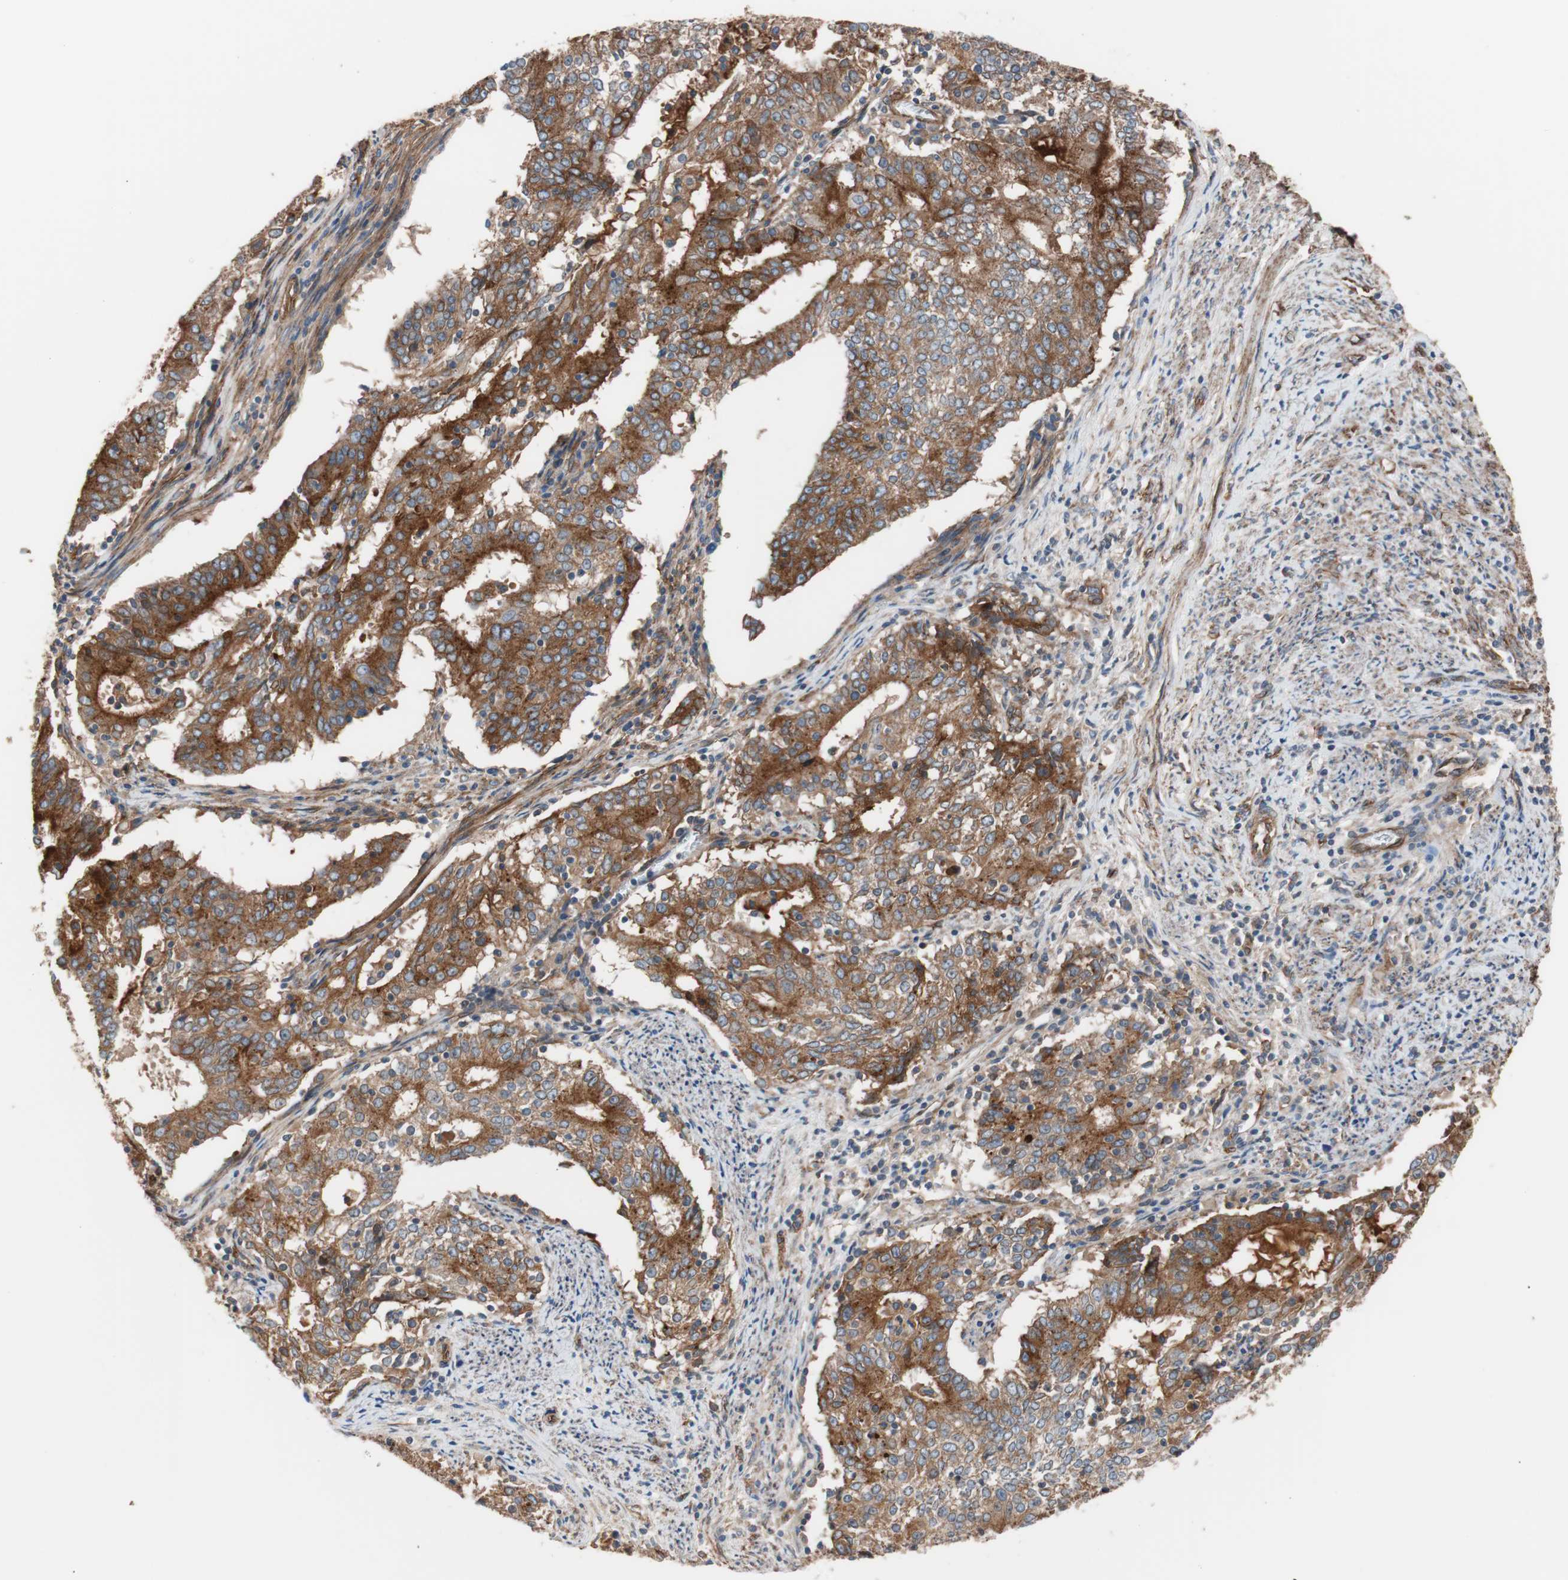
{"staining": {"intensity": "strong", "quantity": ">75%", "location": "cytoplasmic/membranous"}, "tissue": "cervical cancer", "cell_type": "Tumor cells", "image_type": "cancer", "snomed": [{"axis": "morphology", "description": "Adenocarcinoma, NOS"}, {"axis": "topography", "description": "Cervix"}], "caption": "Immunohistochemistry (DAB) staining of human adenocarcinoma (cervical) reveals strong cytoplasmic/membranous protein positivity in approximately >75% of tumor cells.", "gene": "SPINT1", "patient": {"sex": "female", "age": 44}}